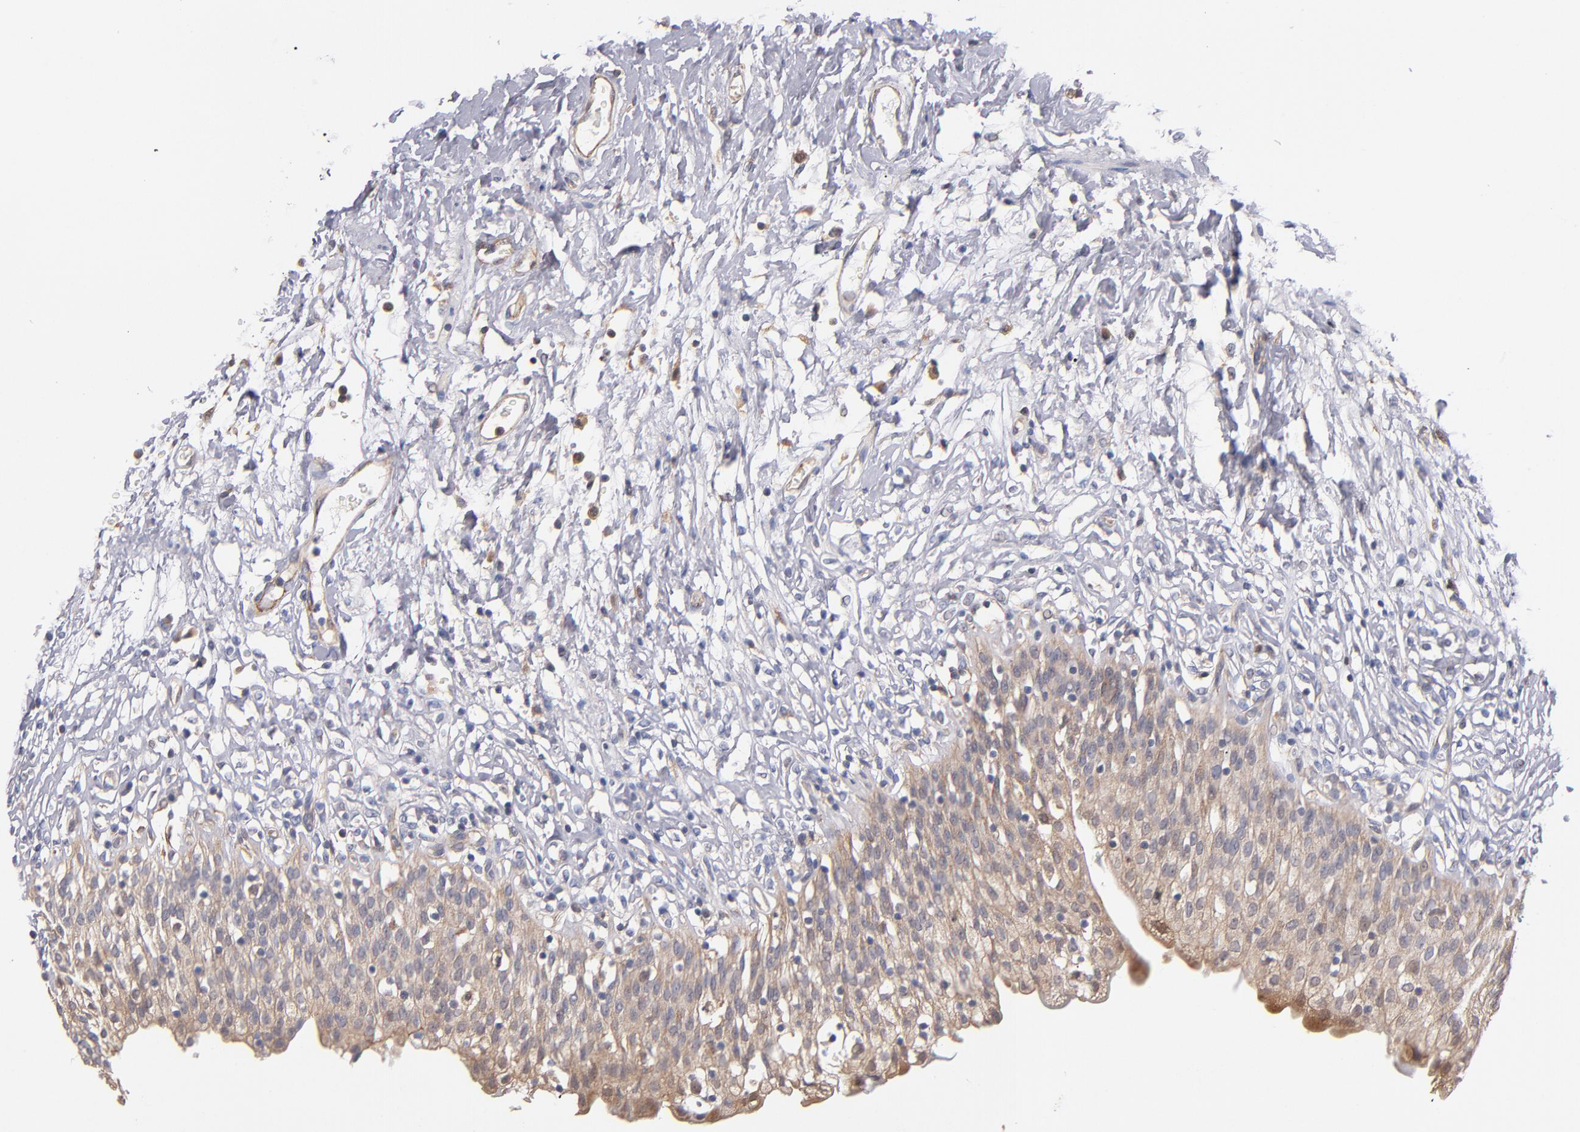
{"staining": {"intensity": "moderate", "quantity": ">75%", "location": "cytoplasmic/membranous"}, "tissue": "urinary bladder", "cell_type": "Urothelial cells", "image_type": "normal", "snomed": [{"axis": "morphology", "description": "Normal tissue, NOS"}, {"axis": "topography", "description": "Urinary bladder"}], "caption": "Urinary bladder stained with a brown dye demonstrates moderate cytoplasmic/membranous positive expression in about >75% of urothelial cells.", "gene": "GMFB", "patient": {"sex": "female", "age": 80}}